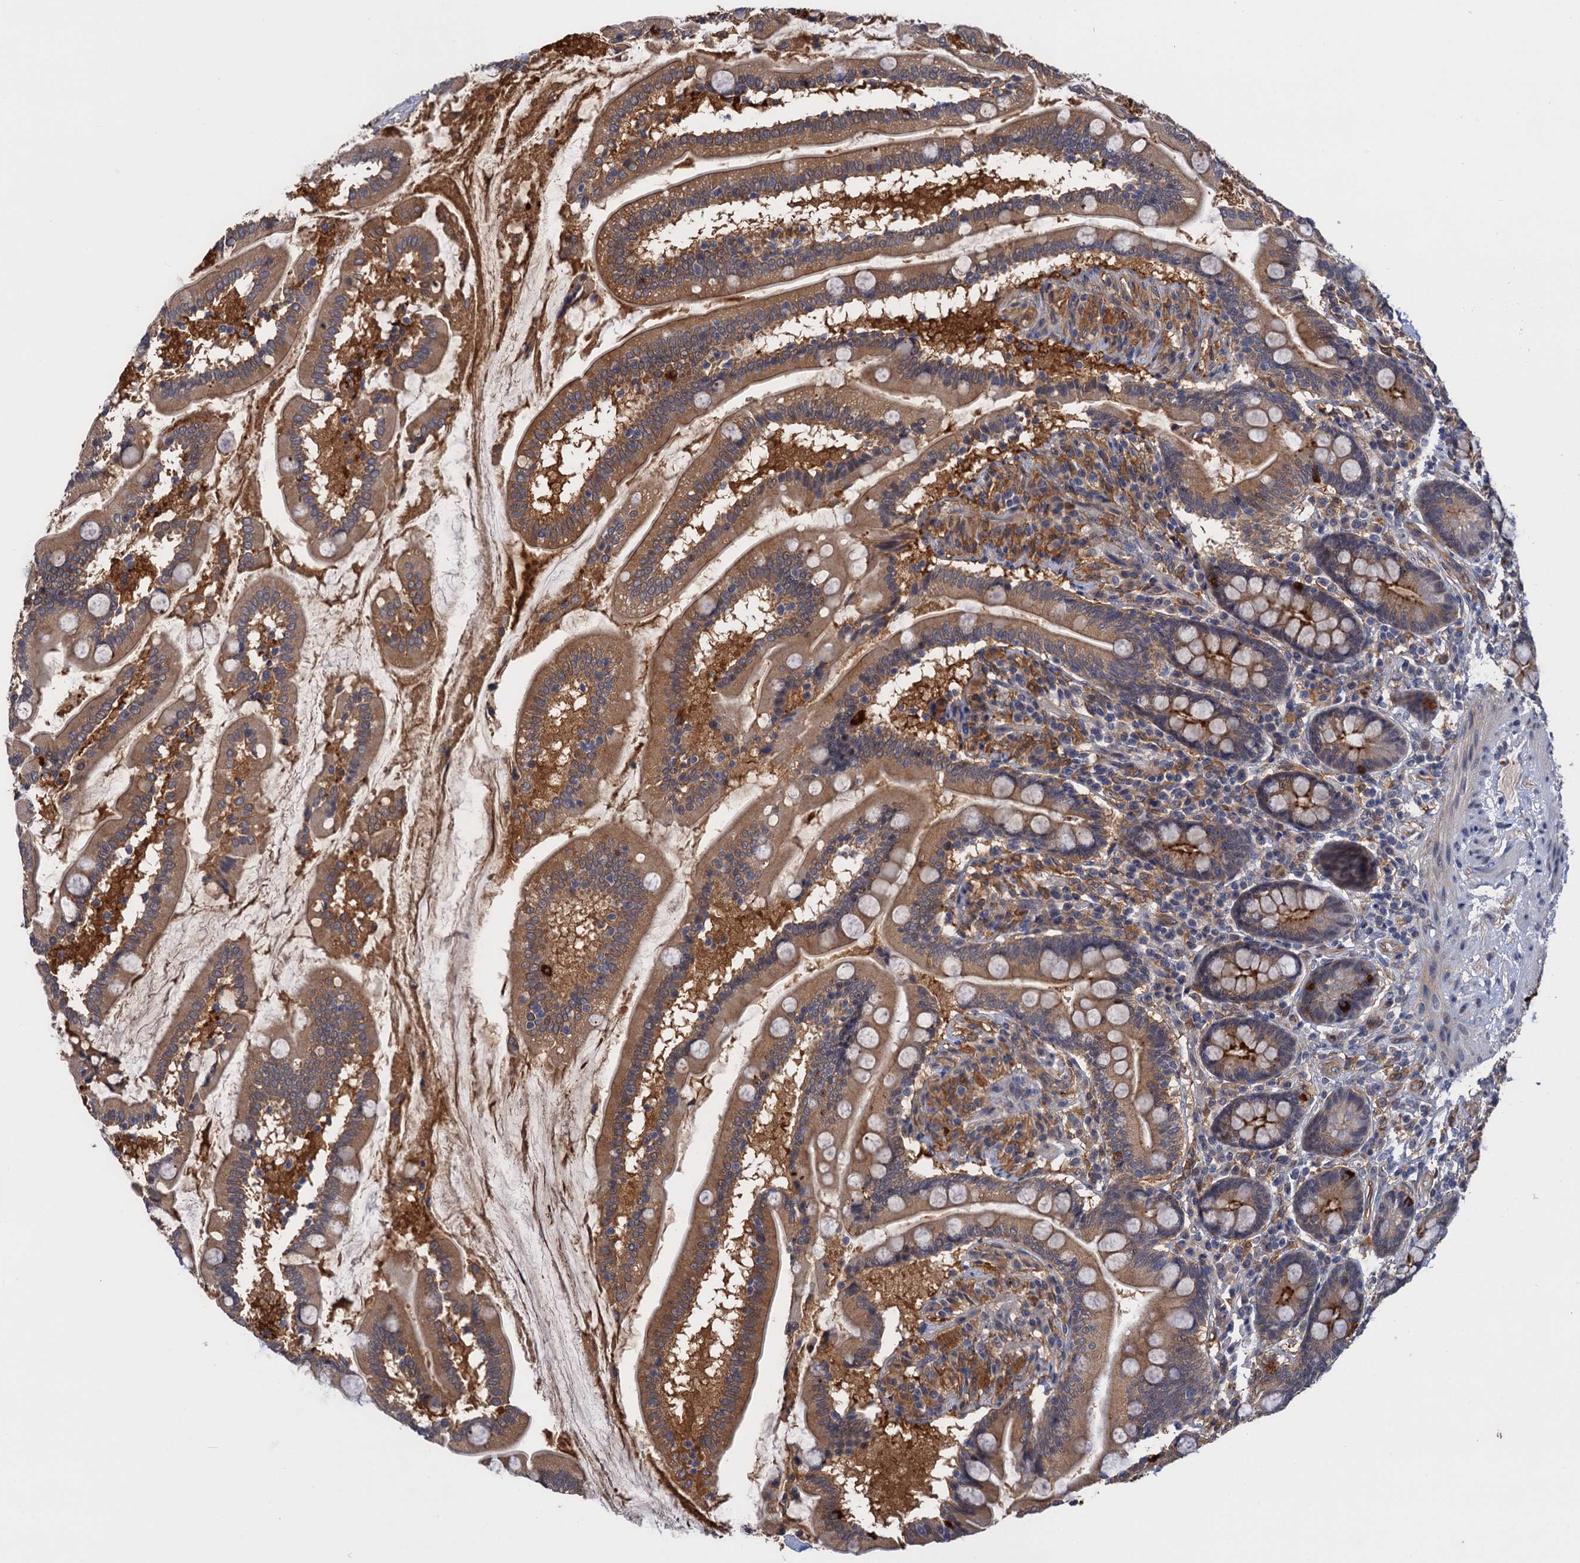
{"staining": {"intensity": "moderate", "quantity": ">75%", "location": "cytoplasmic/membranous"}, "tissue": "small intestine", "cell_type": "Glandular cells", "image_type": "normal", "snomed": [{"axis": "morphology", "description": "Normal tissue, NOS"}, {"axis": "topography", "description": "Small intestine"}], "caption": "A medium amount of moderate cytoplasmic/membranous staining is present in about >75% of glandular cells in normal small intestine.", "gene": "NEK8", "patient": {"sex": "female", "age": 64}}